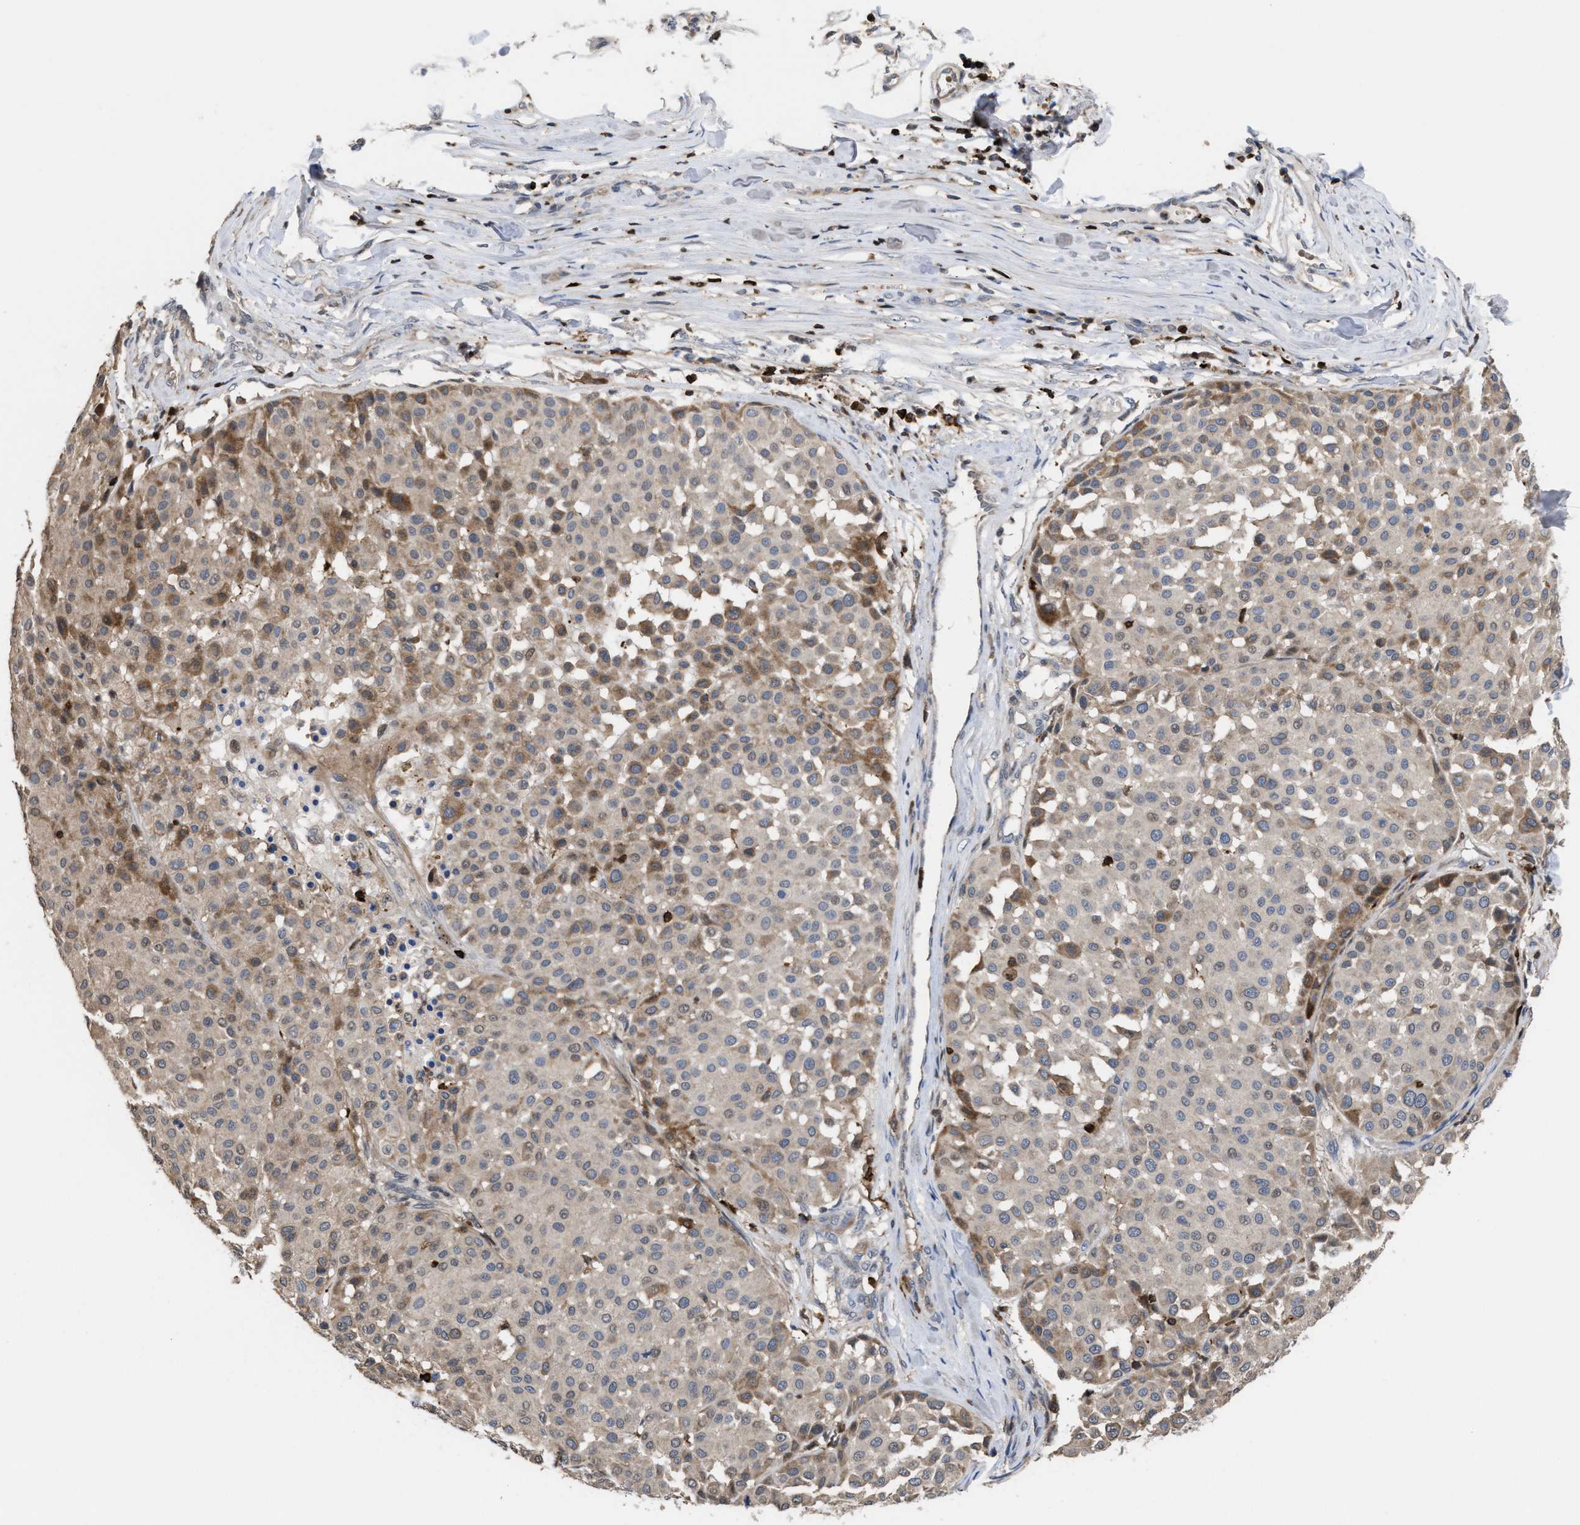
{"staining": {"intensity": "weak", "quantity": ">75%", "location": "cytoplasmic/membranous"}, "tissue": "melanoma", "cell_type": "Tumor cells", "image_type": "cancer", "snomed": [{"axis": "morphology", "description": "Malignant melanoma, Metastatic site"}, {"axis": "topography", "description": "Soft tissue"}], "caption": "An image of melanoma stained for a protein displays weak cytoplasmic/membranous brown staining in tumor cells.", "gene": "PTPRE", "patient": {"sex": "male", "age": 41}}